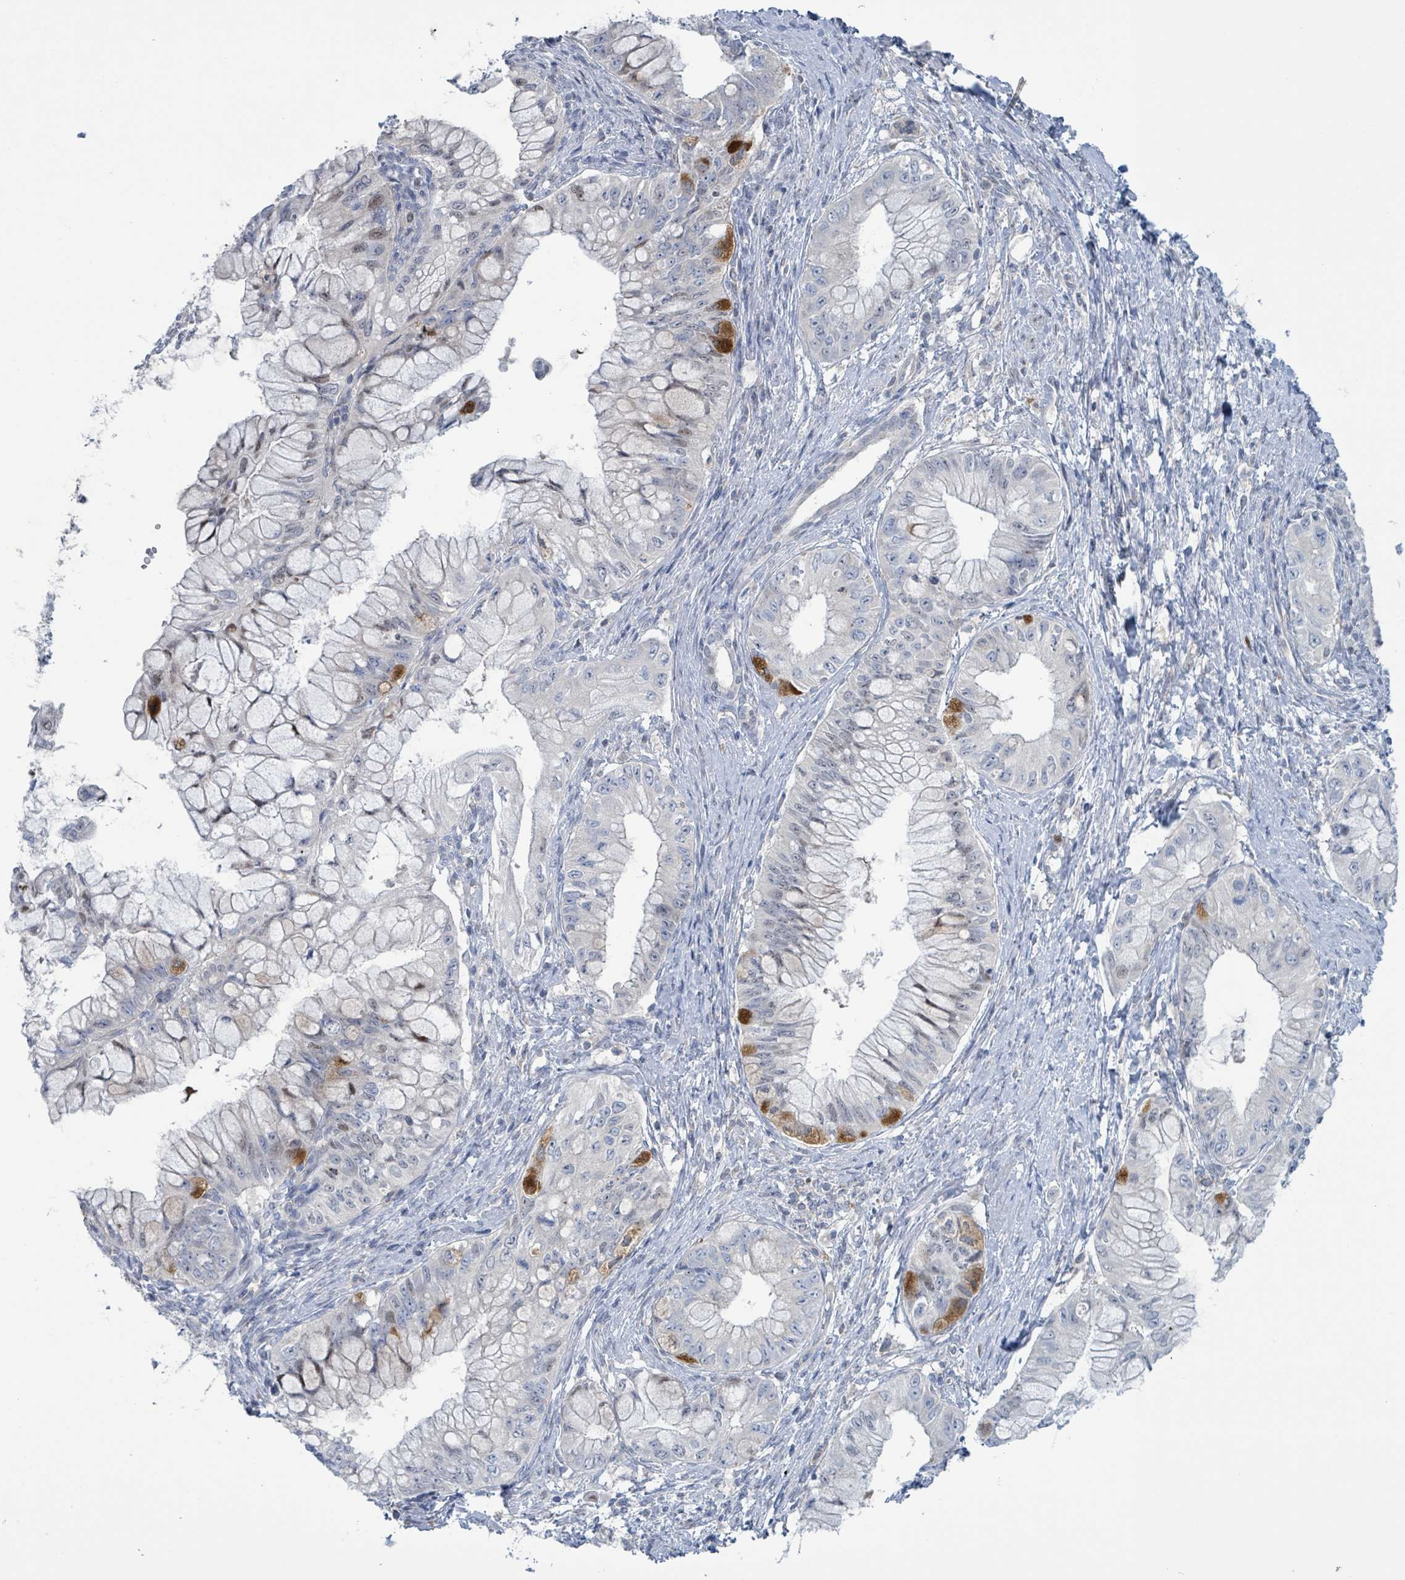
{"staining": {"intensity": "moderate", "quantity": "<25%", "location": "cytoplasmic/membranous,nuclear"}, "tissue": "pancreatic cancer", "cell_type": "Tumor cells", "image_type": "cancer", "snomed": [{"axis": "morphology", "description": "Adenocarcinoma, NOS"}, {"axis": "topography", "description": "Pancreas"}], "caption": "Immunohistochemistry (IHC) of pancreatic cancer (adenocarcinoma) reveals low levels of moderate cytoplasmic/membranous and nuclear staining in about <25% of tumor cells.", "gene": "DGKZ", "patient": {"sex": "male", "age": 48}}